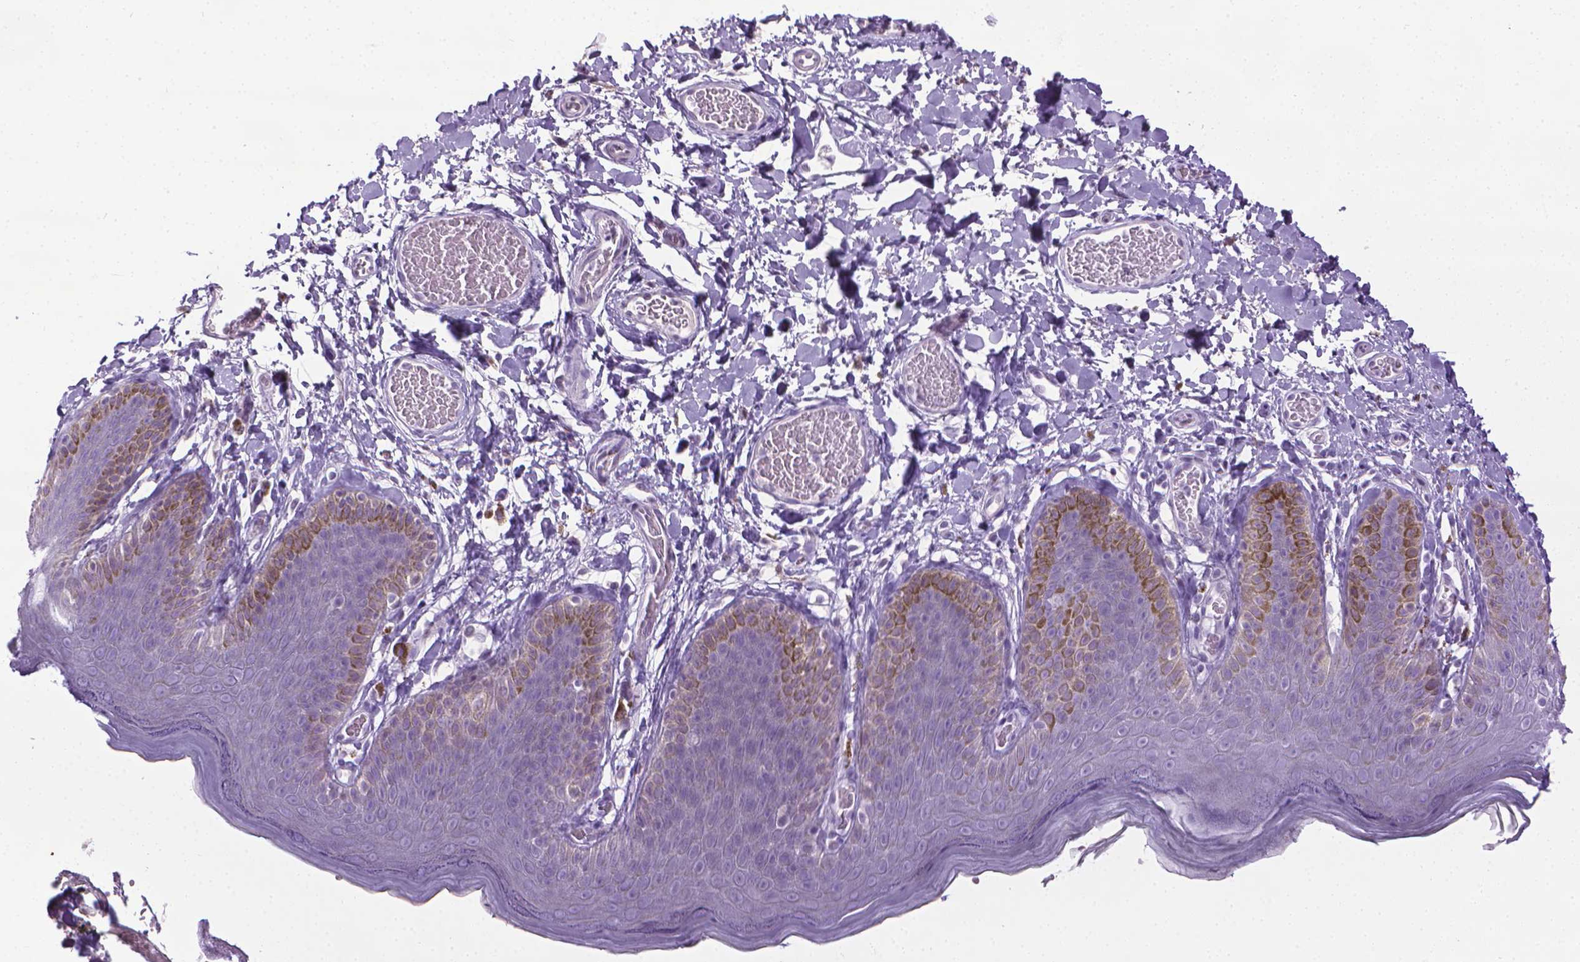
{"staining": {"intensity": "negative", "quantity": "none", "location": "none"}, "tissue": "skin", "cell_type": "Epidermal cells", "image_type": "normal", "snomed": [{"axis": "morphology", "description": "Normal tissue, NOS"}, {"axis": "topography", "description": "Anal"}], "caption": "Immunohistochemistry (IHC) image of normal skin: human skin stained with DAB (3,3'-diaminobenzidine) displays no significant protein staining in epidermal cells. Brightfield microscopy of immunohistochemistry stained with DAB (brown) and hematoxylin (blue), captured at high magnification.", "gene": "DNAI7", "patient": {"sex": "male", "age": 53}}